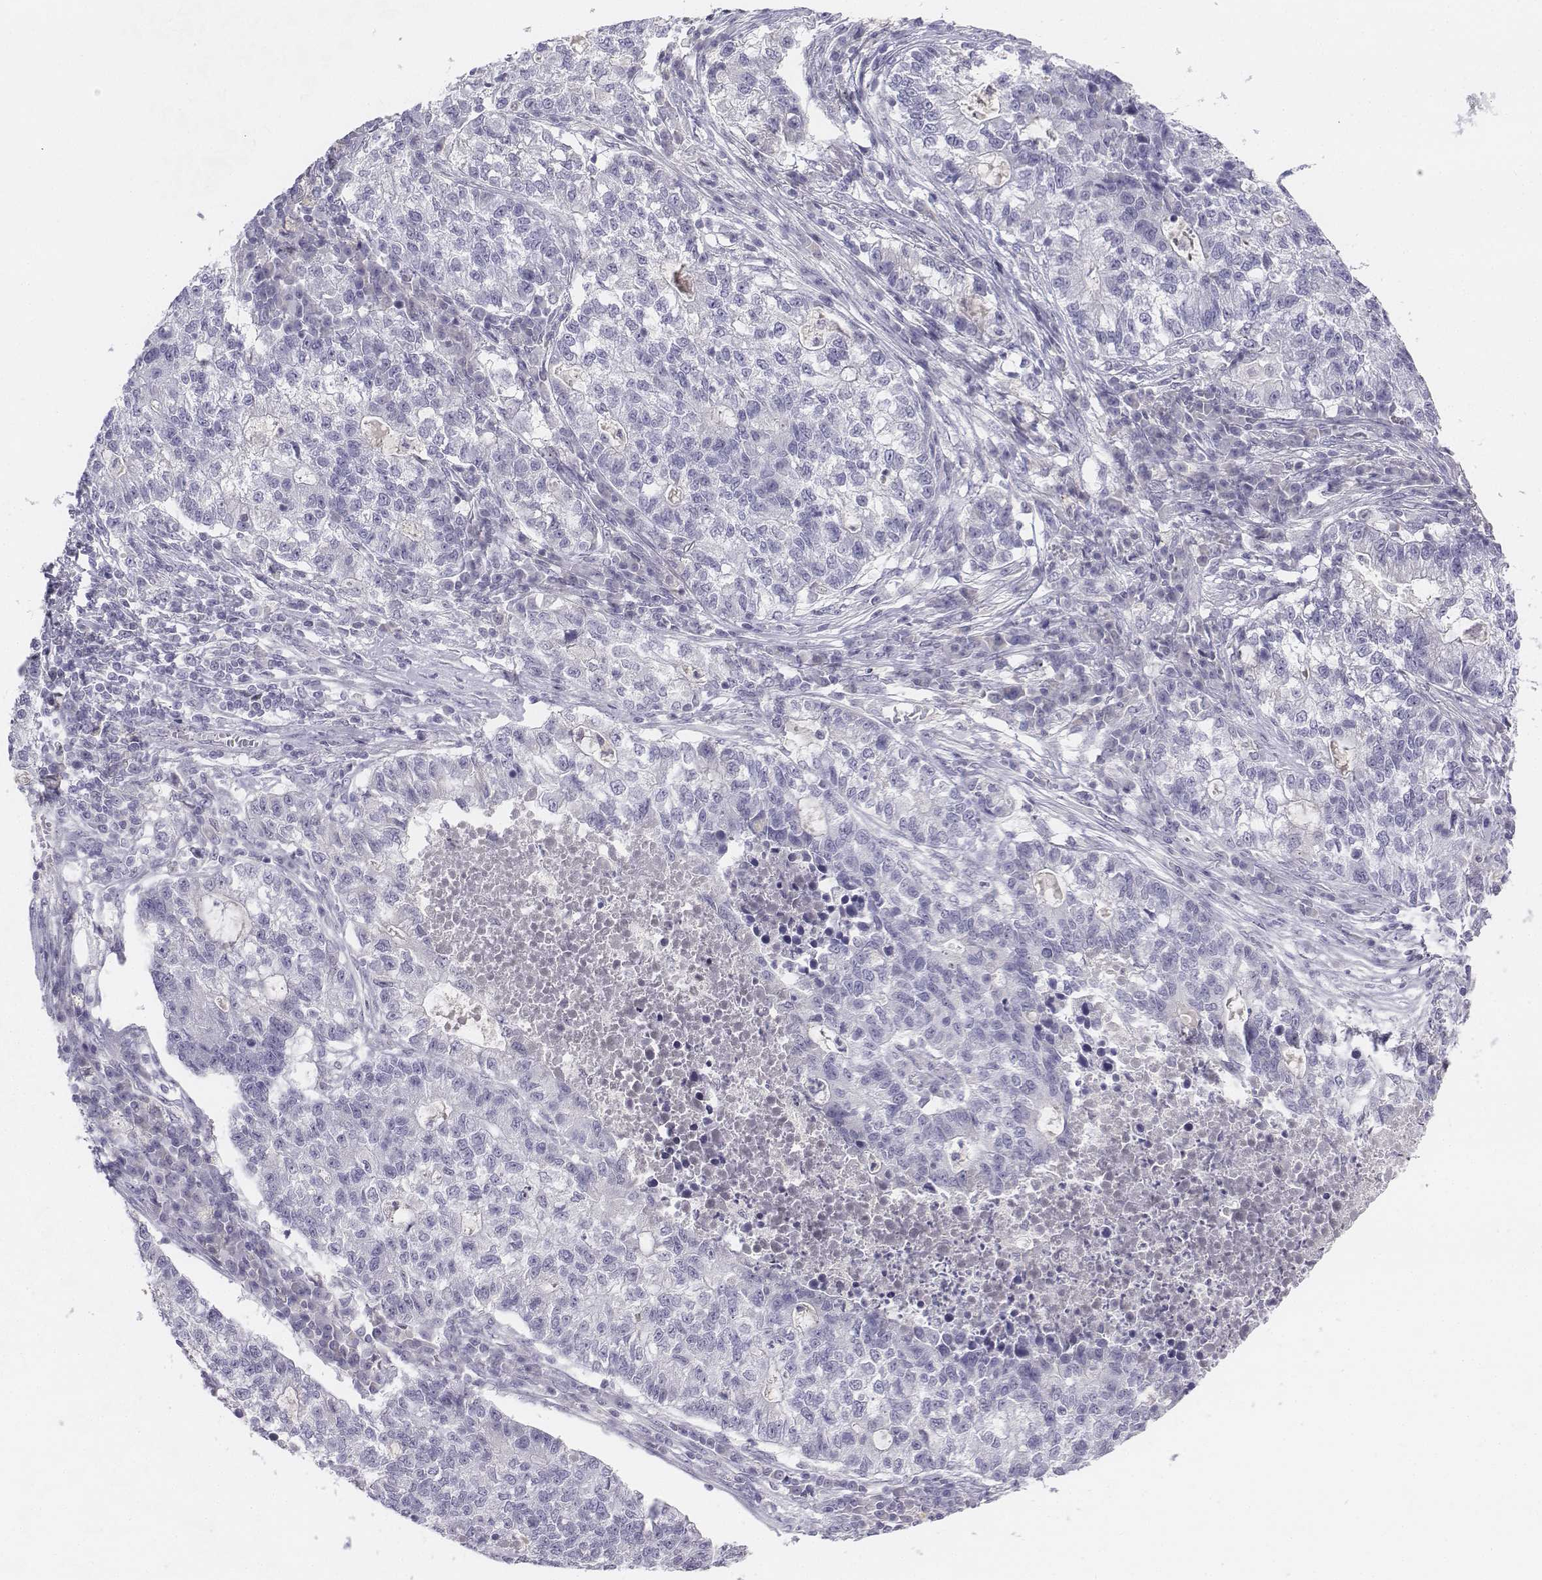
{"staining": {"intensity": "negative", "quantity": "none", "location": "none"}, "tissue": "lung cancer", "cell_type": "Tumor cells", "image_type": "cancer", "snomed": [{"axis": "morphology", "description": "Adenocarcinoma, NOS"}, {"axis": "topography", "description": "Lung"}], "caption": "Photomicrograph shows no protein expression in tumor cells of lung cancer tissue. The staining is performed using DAB brown chromogen with nuclei counter-stained in using hematoxylin.", "gene": "UCN2", "patient": {"sex": "male", "age": 57}}